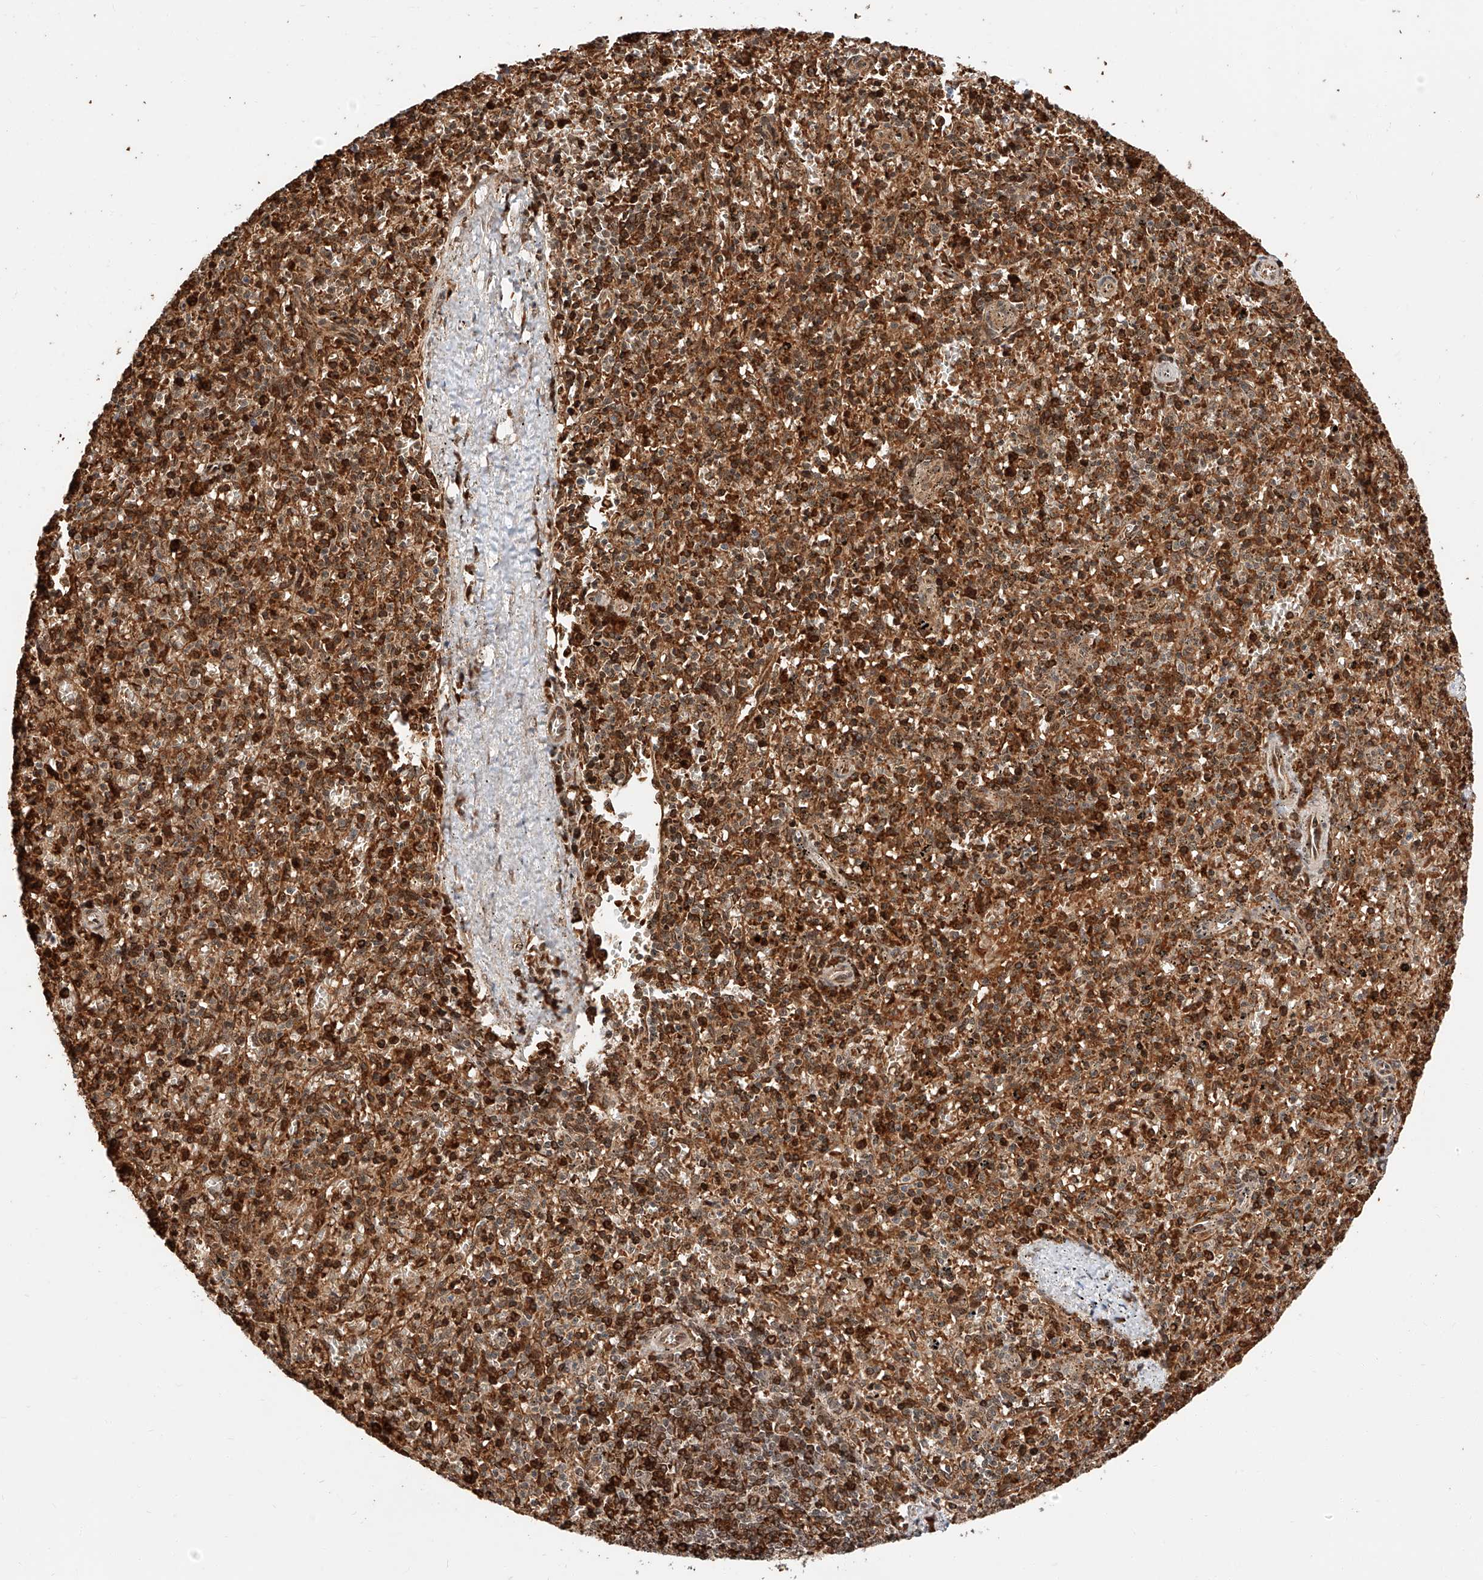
{"staining": {"intensity": "strong", "quantity": "25%-75%", "location": "cytoplasmic/membranous"}, "tissue": "spleen", "cell_type": "Cells in red pulp", "image_type": "normal", "snomed": [{"axis": "morphology", "description": "Normal tissue, NOS"}, {"axis": "topography", "description": "Spleen"}], "caption": "Immunohistochemistry of unremarkable spleen shows high levels of strong cytoplasmic/membranous positivity in approximately 25%-75% of cells in red pulp.", "gene": "THTPA", "patient": {"sex": "male", "age": 72}}